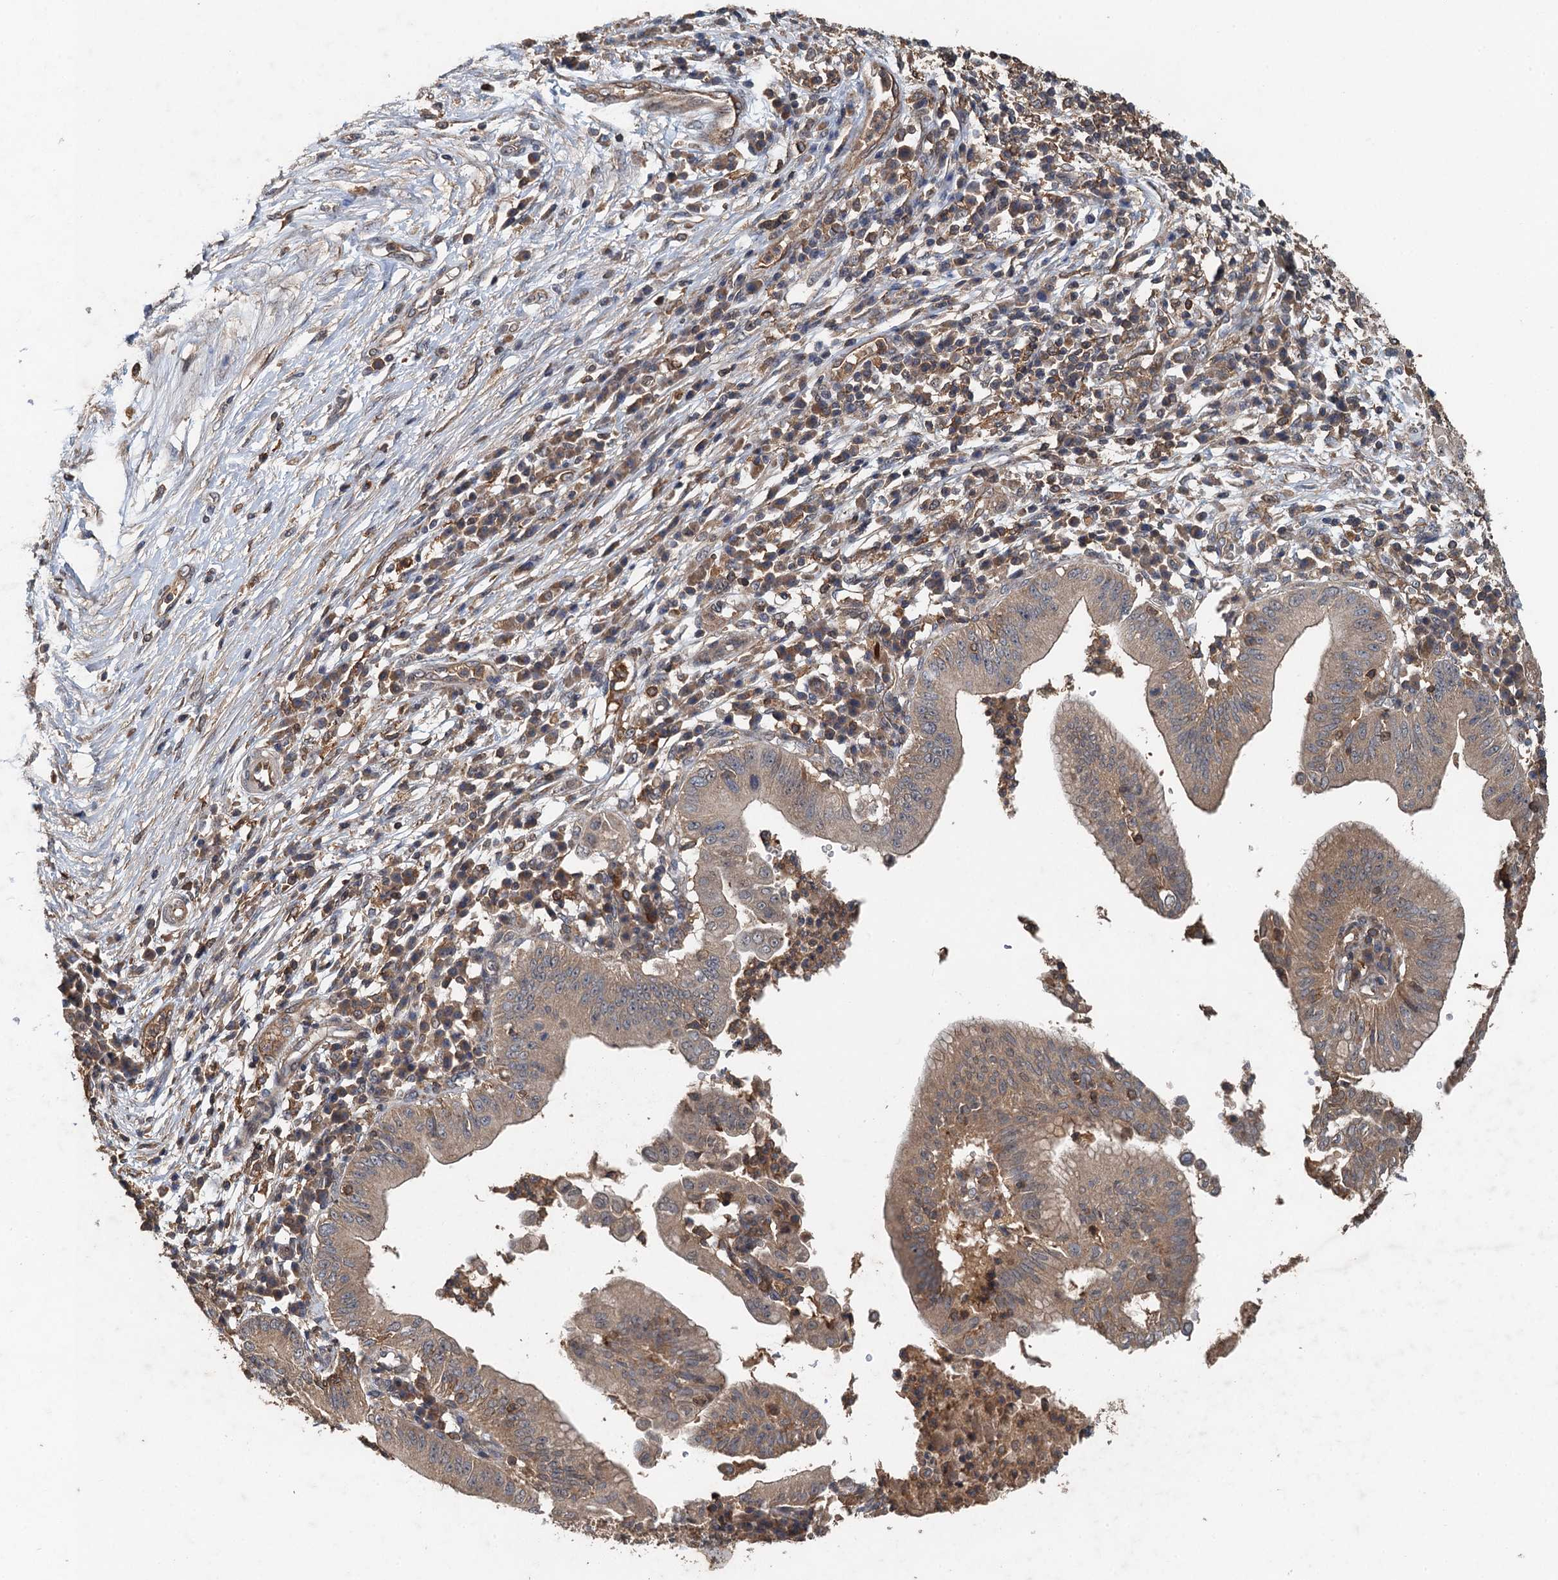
{"staining": {"intensity": "weak", "quantity": ">75%", "location": "cytoplasmic/membranous"}, "tissue": "pancreatic cancer", "cell_type": "Tumor cells", "image_type": "cancer", "snomed": [{"axis": "morphology", "description": "Adenocarcinoma, NOS"}, {"axis": "topography", "description": "Pancreas"}], "caption": "DAB immunohistochemical staining of adenocarcinoma (pancreatic) shows weak cytoplasmic/membranous protein positivity in about >75% of tumor cells.", "gene": "BORCS5", "patient": {"sex": "male", "age": 68}}